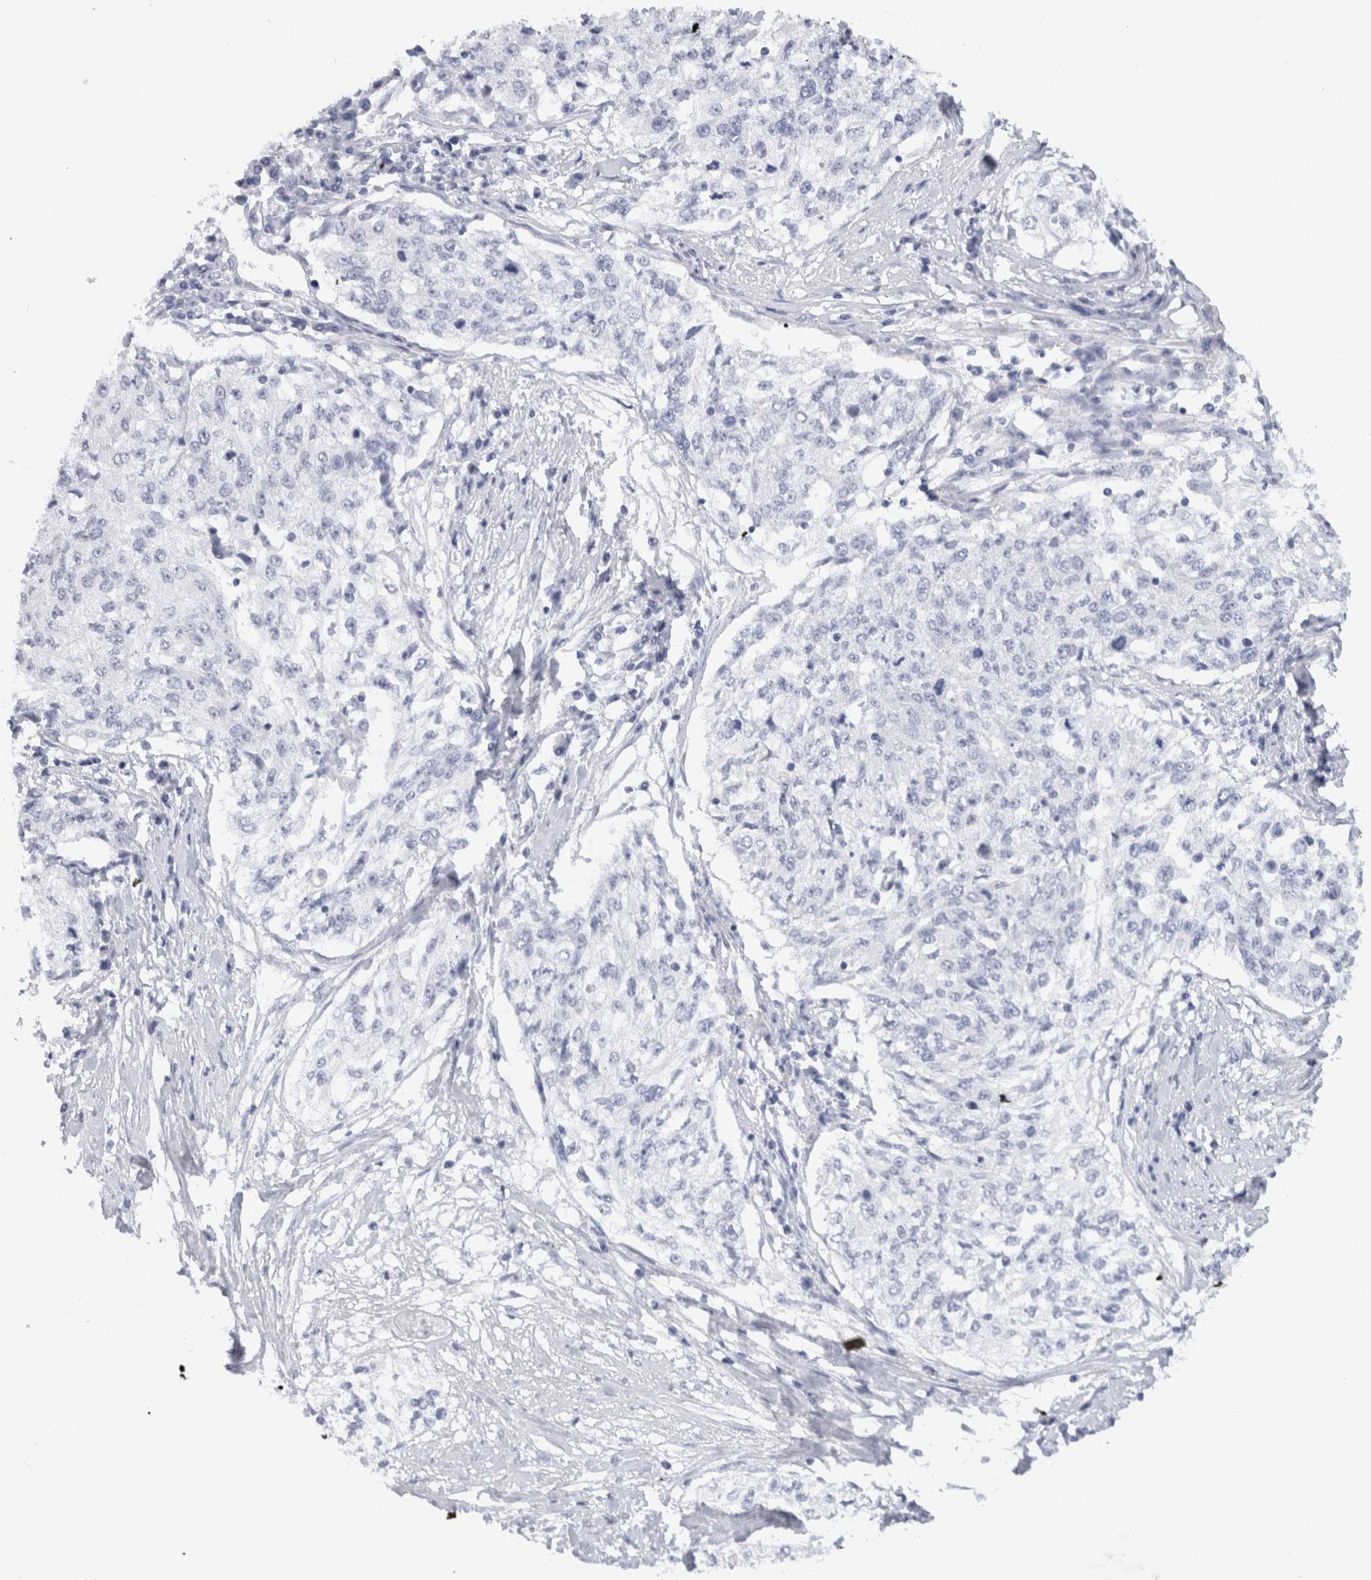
{"staining": {"intensity": "negative", "quantity": "none", "location": "none"}, "tissue": "cervical cancer", "cell_type": "Tumor cells", "image_type": "cancer", "snomed": [{"axis": "morphology", "description": "Squamous cell carcinoma, NOS"}, {"axis": "topography", "description": "Cervix"}], "caption": "DAB (3,3'-diaminobenzidine) immunohistochemical staining of squamous cell carcinoma (cervical) displays no significant staining in tumor cells. (DAB immunohistochemistry with hematoxylin counter stain).", "gene": "C9orf50", "patient": {"sex": "female", "age": 57}}